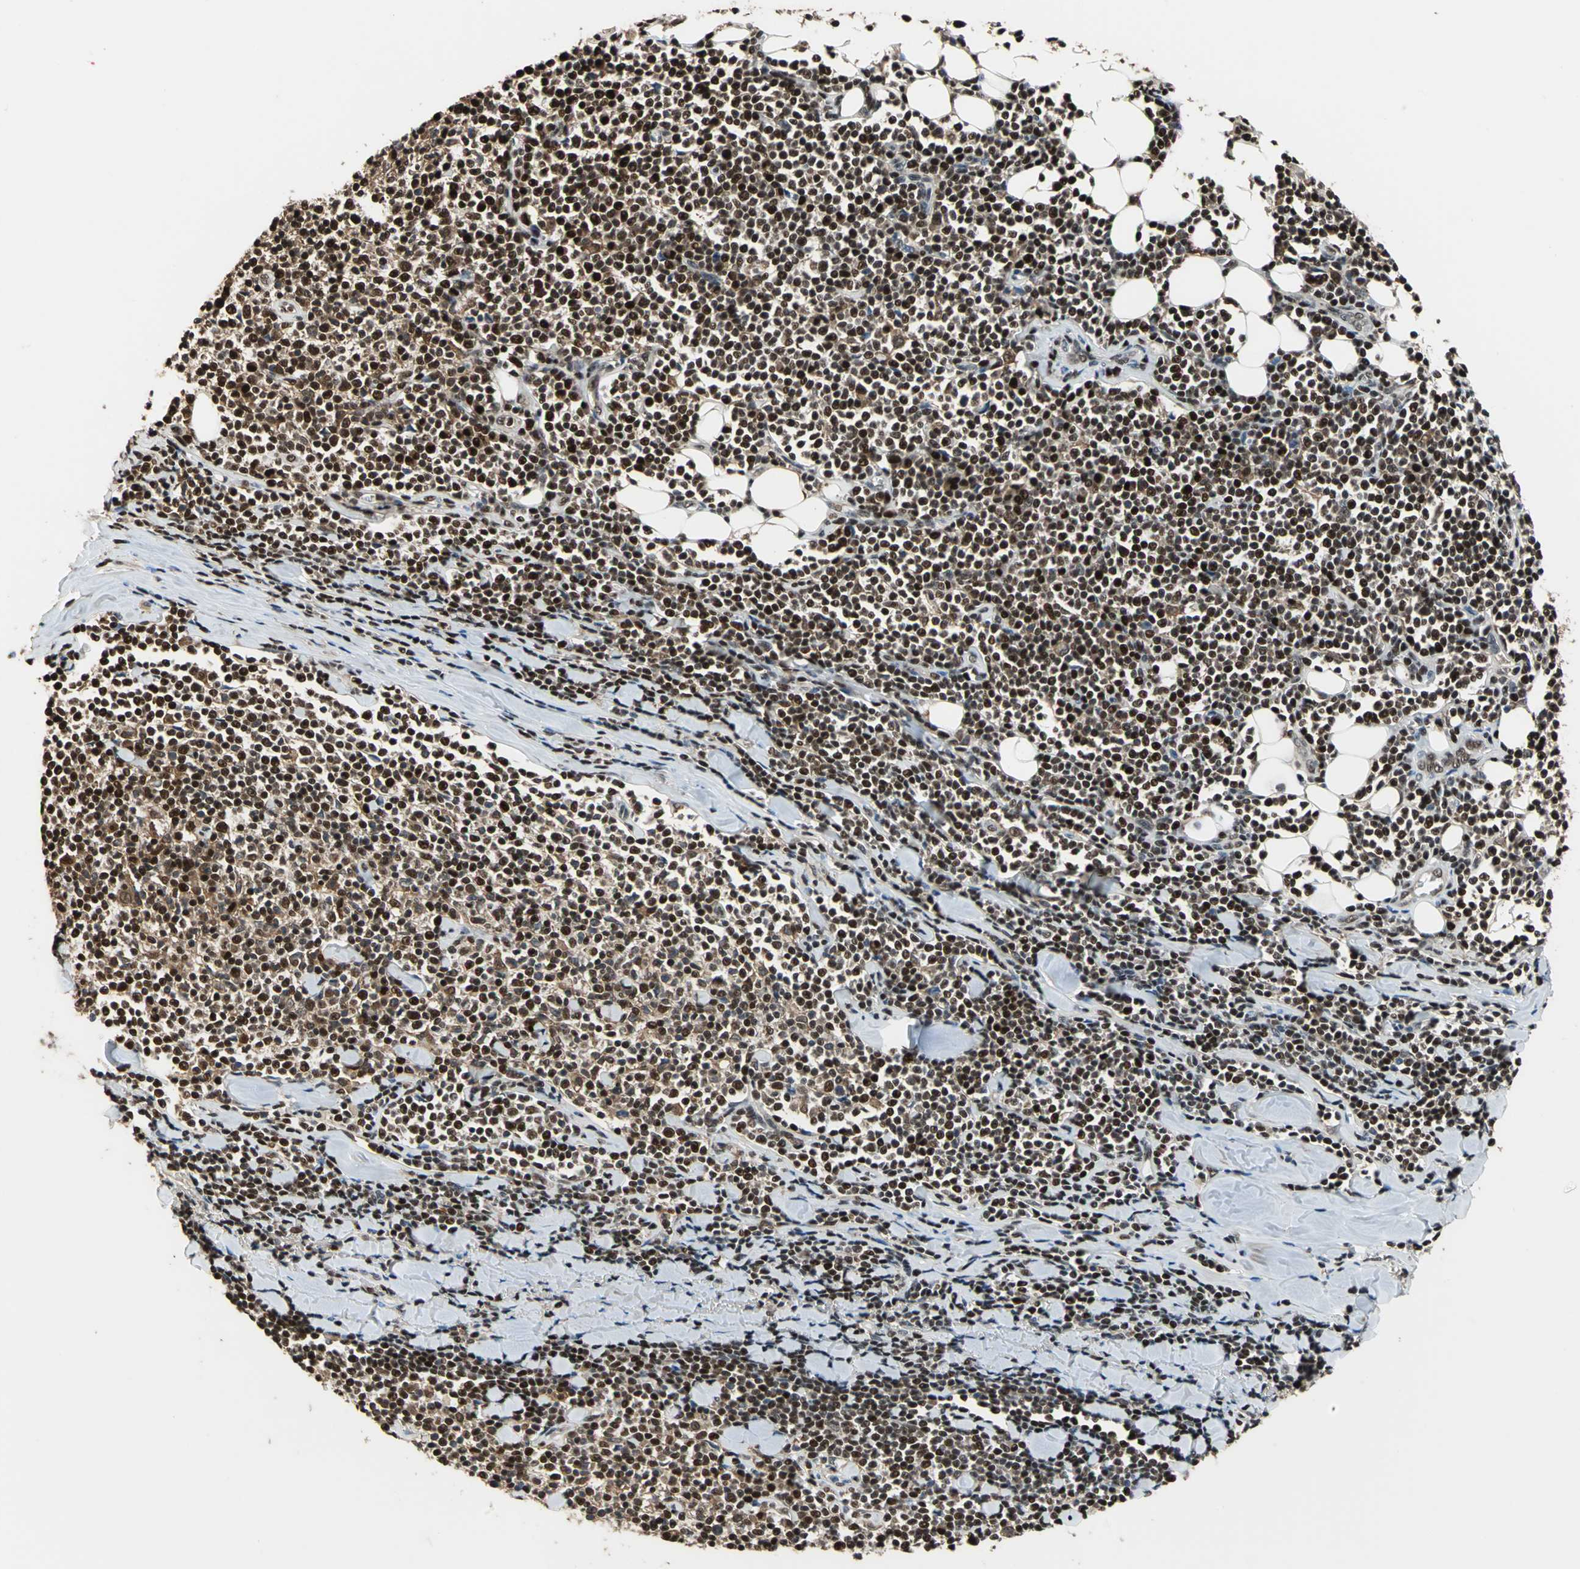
{"staining": {"intensity": "strong", "quantity": ">75%", "location": "nuclear"}, "tissue": "lymphoma", "cell_type": "Tumor cells", "image_type": "cancer", "snomed": [{"axis": "morphology", "description": "Malignant lymphoma, non-Hodgkin's type, Low grade"}, {"axis": "topography", "description": "Soft tissue"}], "caption": "Lymphoma tissue shows strong nuclear expression in about >75% of tumor cells, visualized by immunohistochemistry. (Brightfield microscopy of DAB IHC at high magnification).", "gene": "MIS18BP1", "patient": {"sex": "male", "age": 92}}